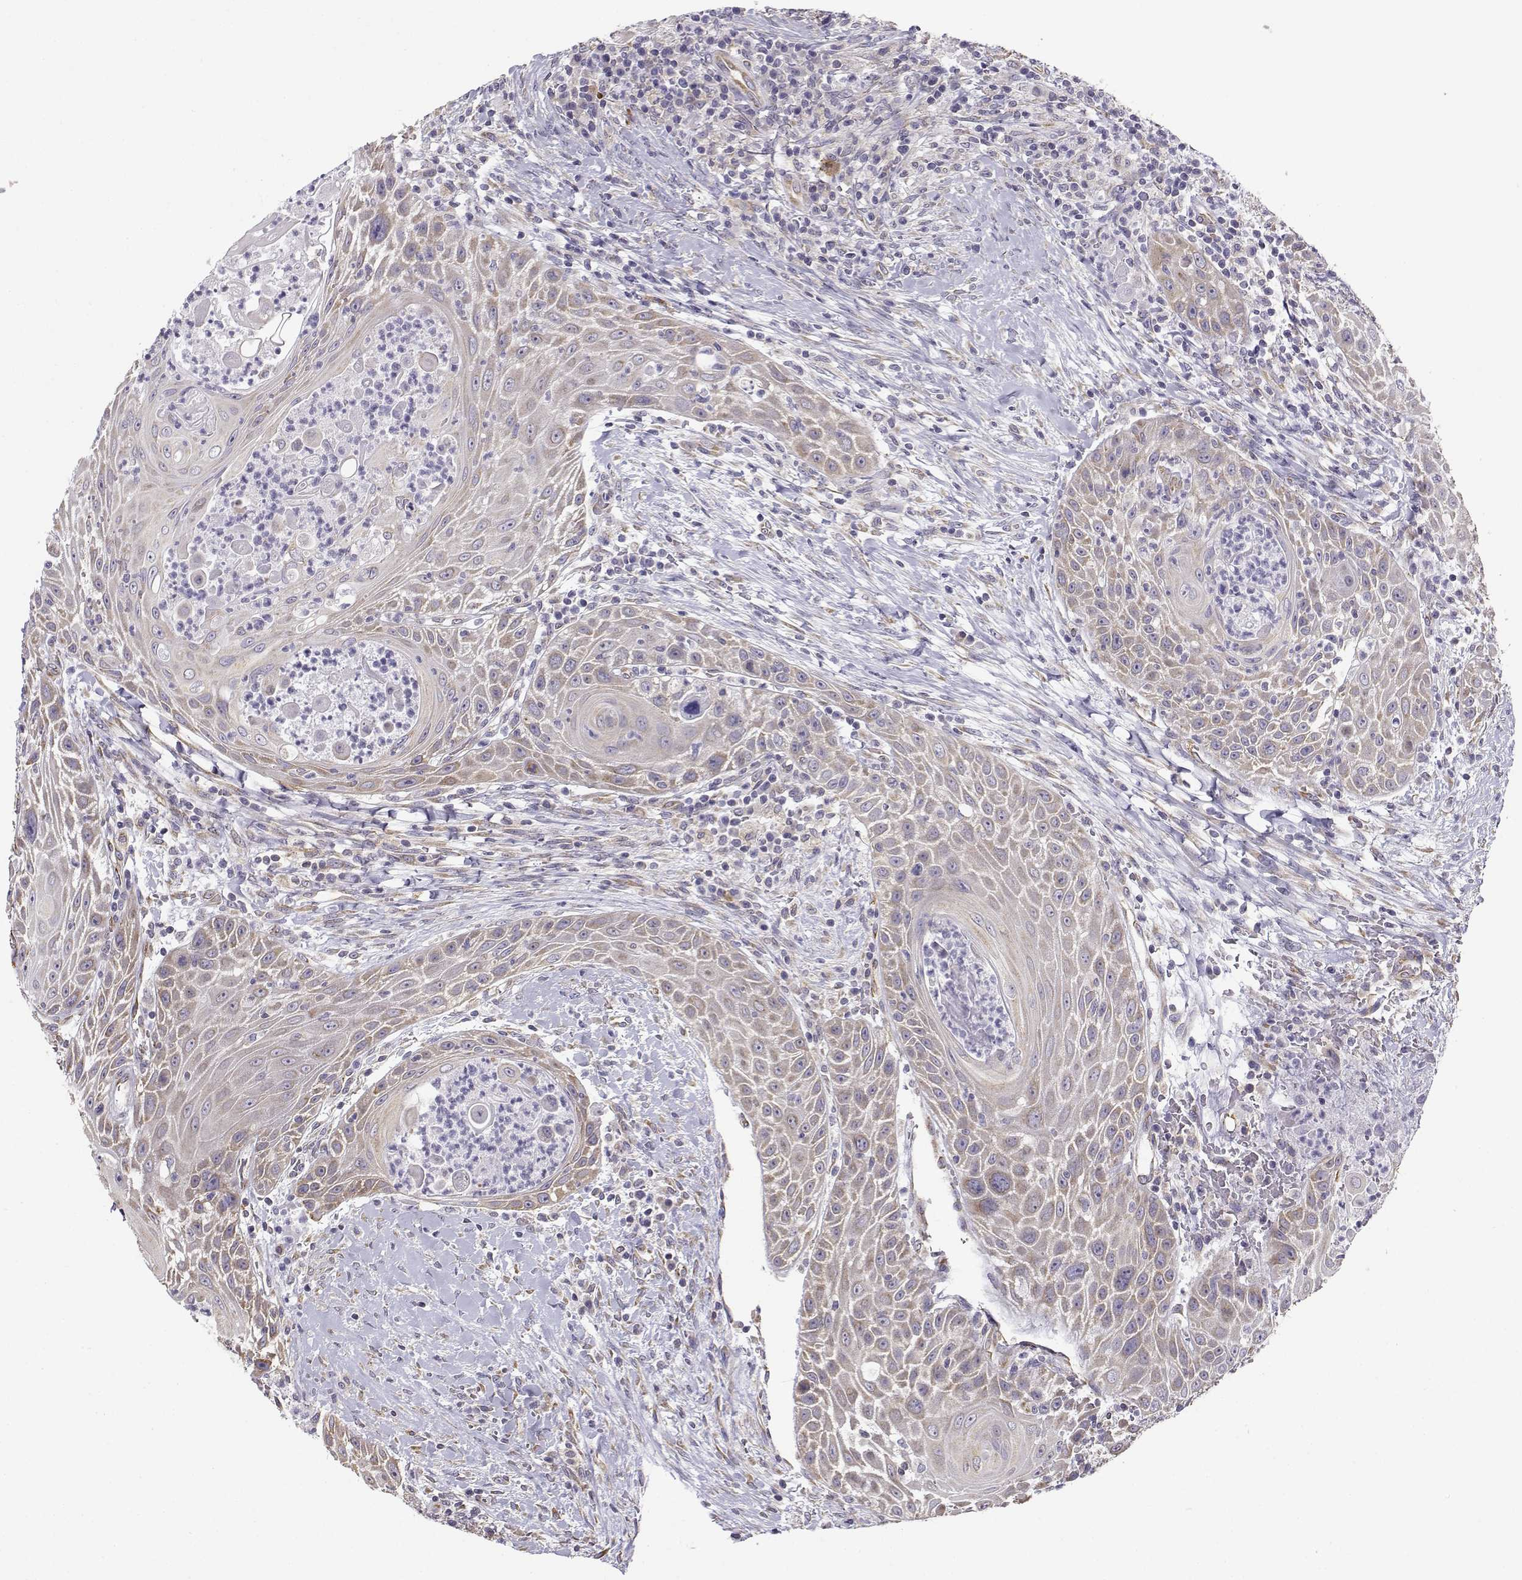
{"staining": {"intensity": "weak", "quantity": ">75%", "location": "cytoplasmic/membranous"}, "tissue": "head and neck cancer", "cell_type": "Tumor cells", "image_type": "cancer", "snomed": [{"axis": "morphology", "description": "Squamous cell carcinoma, NOS"}, {"axis": "topography", "description": "Head-Neck"}], "caption": "Weak cytoplasmic/membranous protein positivity is seen in about >75% of tumor cells in head and neck cancer (squamous cell carcinoma).", "gene": "BEND6", "patient": {"sex": "male", "age": 69}}